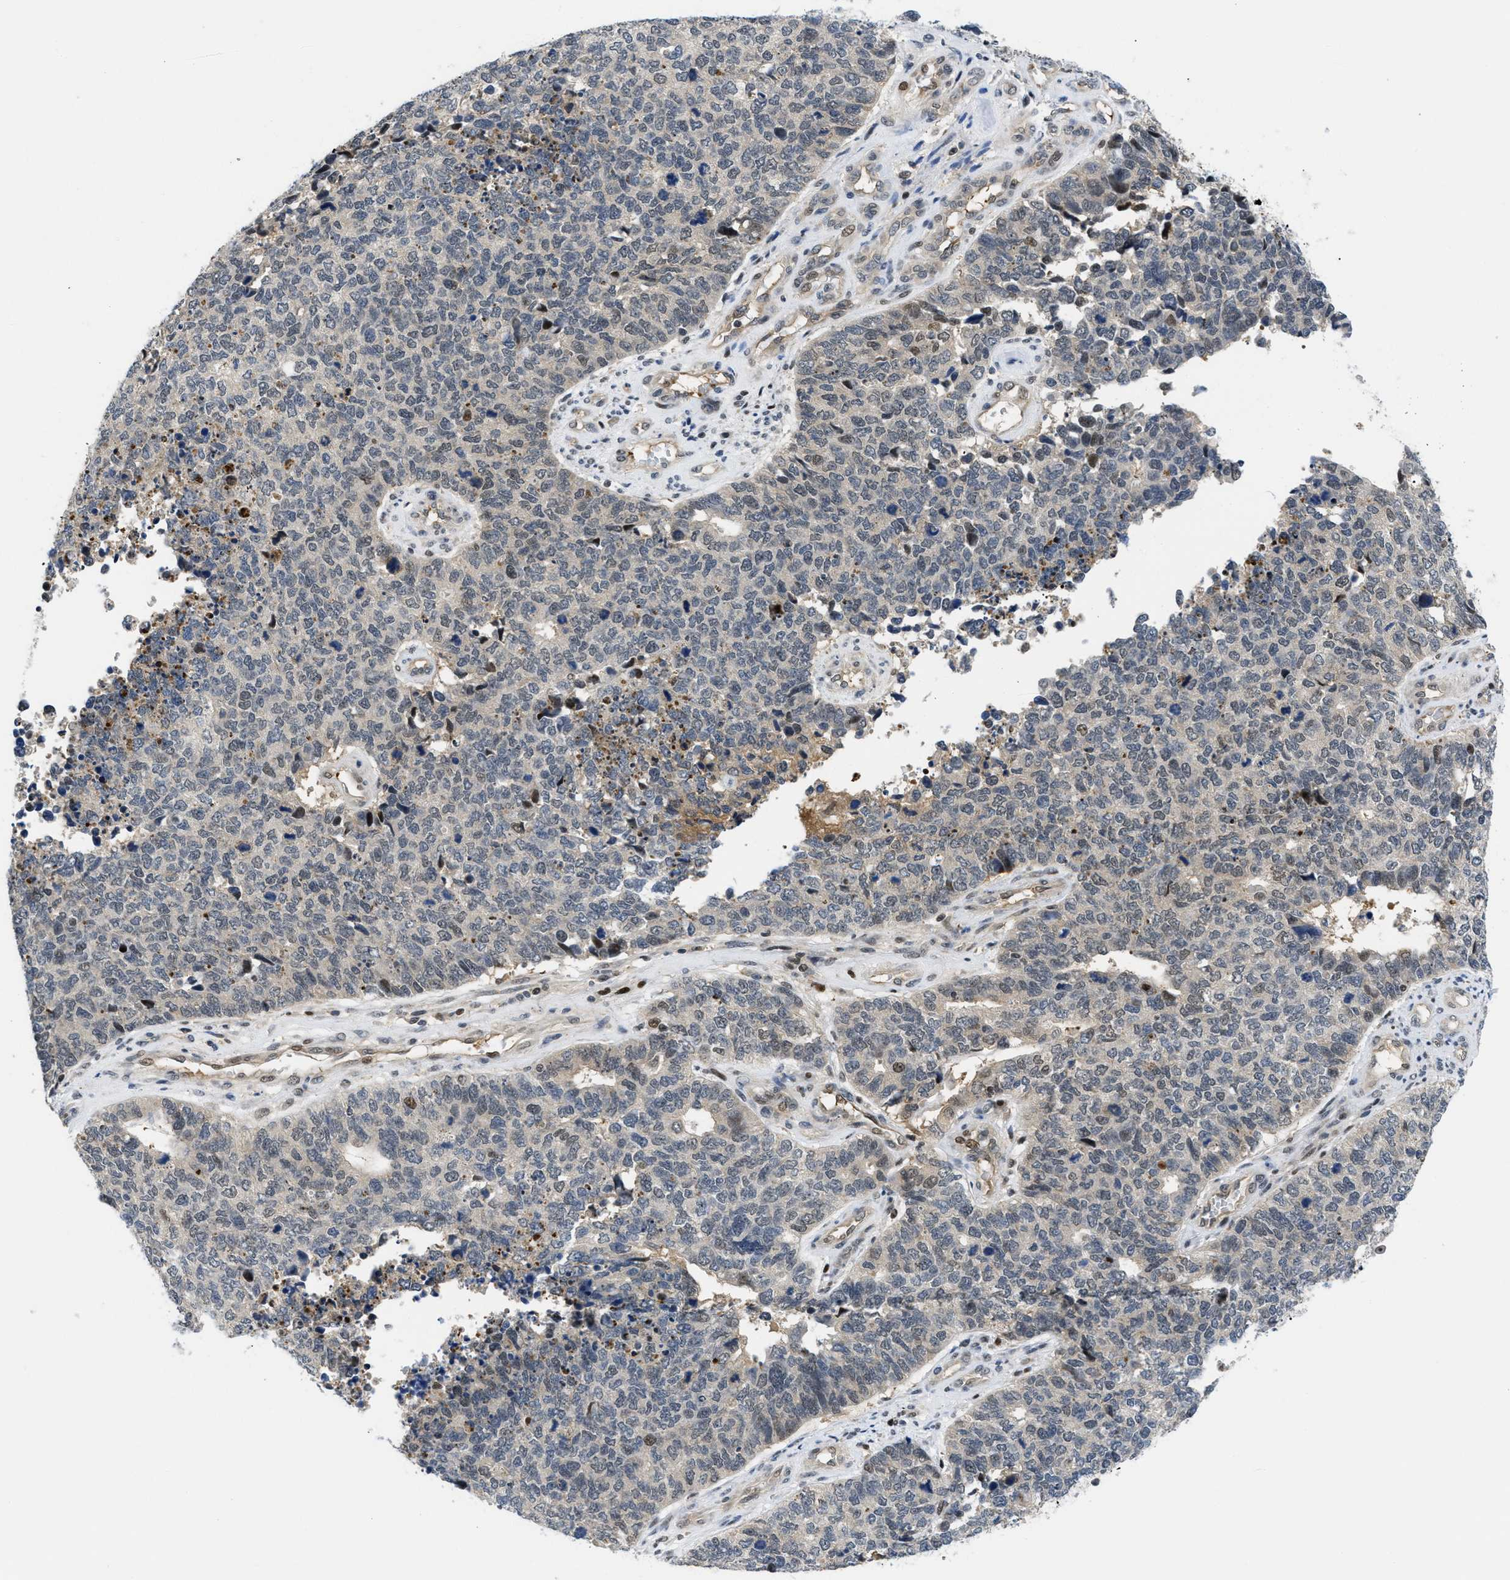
{"staining": {"intensity": "moderate", "quantity": "<25%", "location": "nuclear"}, "tissue": "cervical cancer", "cell_type": "Tumor cells", "image_type": "cancer", "snomed": [{"axis": "morphology", "description": "Squamous cell carcinoma, NOS"}, {"axis": "topography", "description": "Cervix"}], "caption": "The immunohistochemical stain shows moderate nuclear staining in tumor cells of squamous cell carcinoma (cervical) tissue.", "gene": "SLC29A2", "patient": {"sex": "female", "age": 63}}